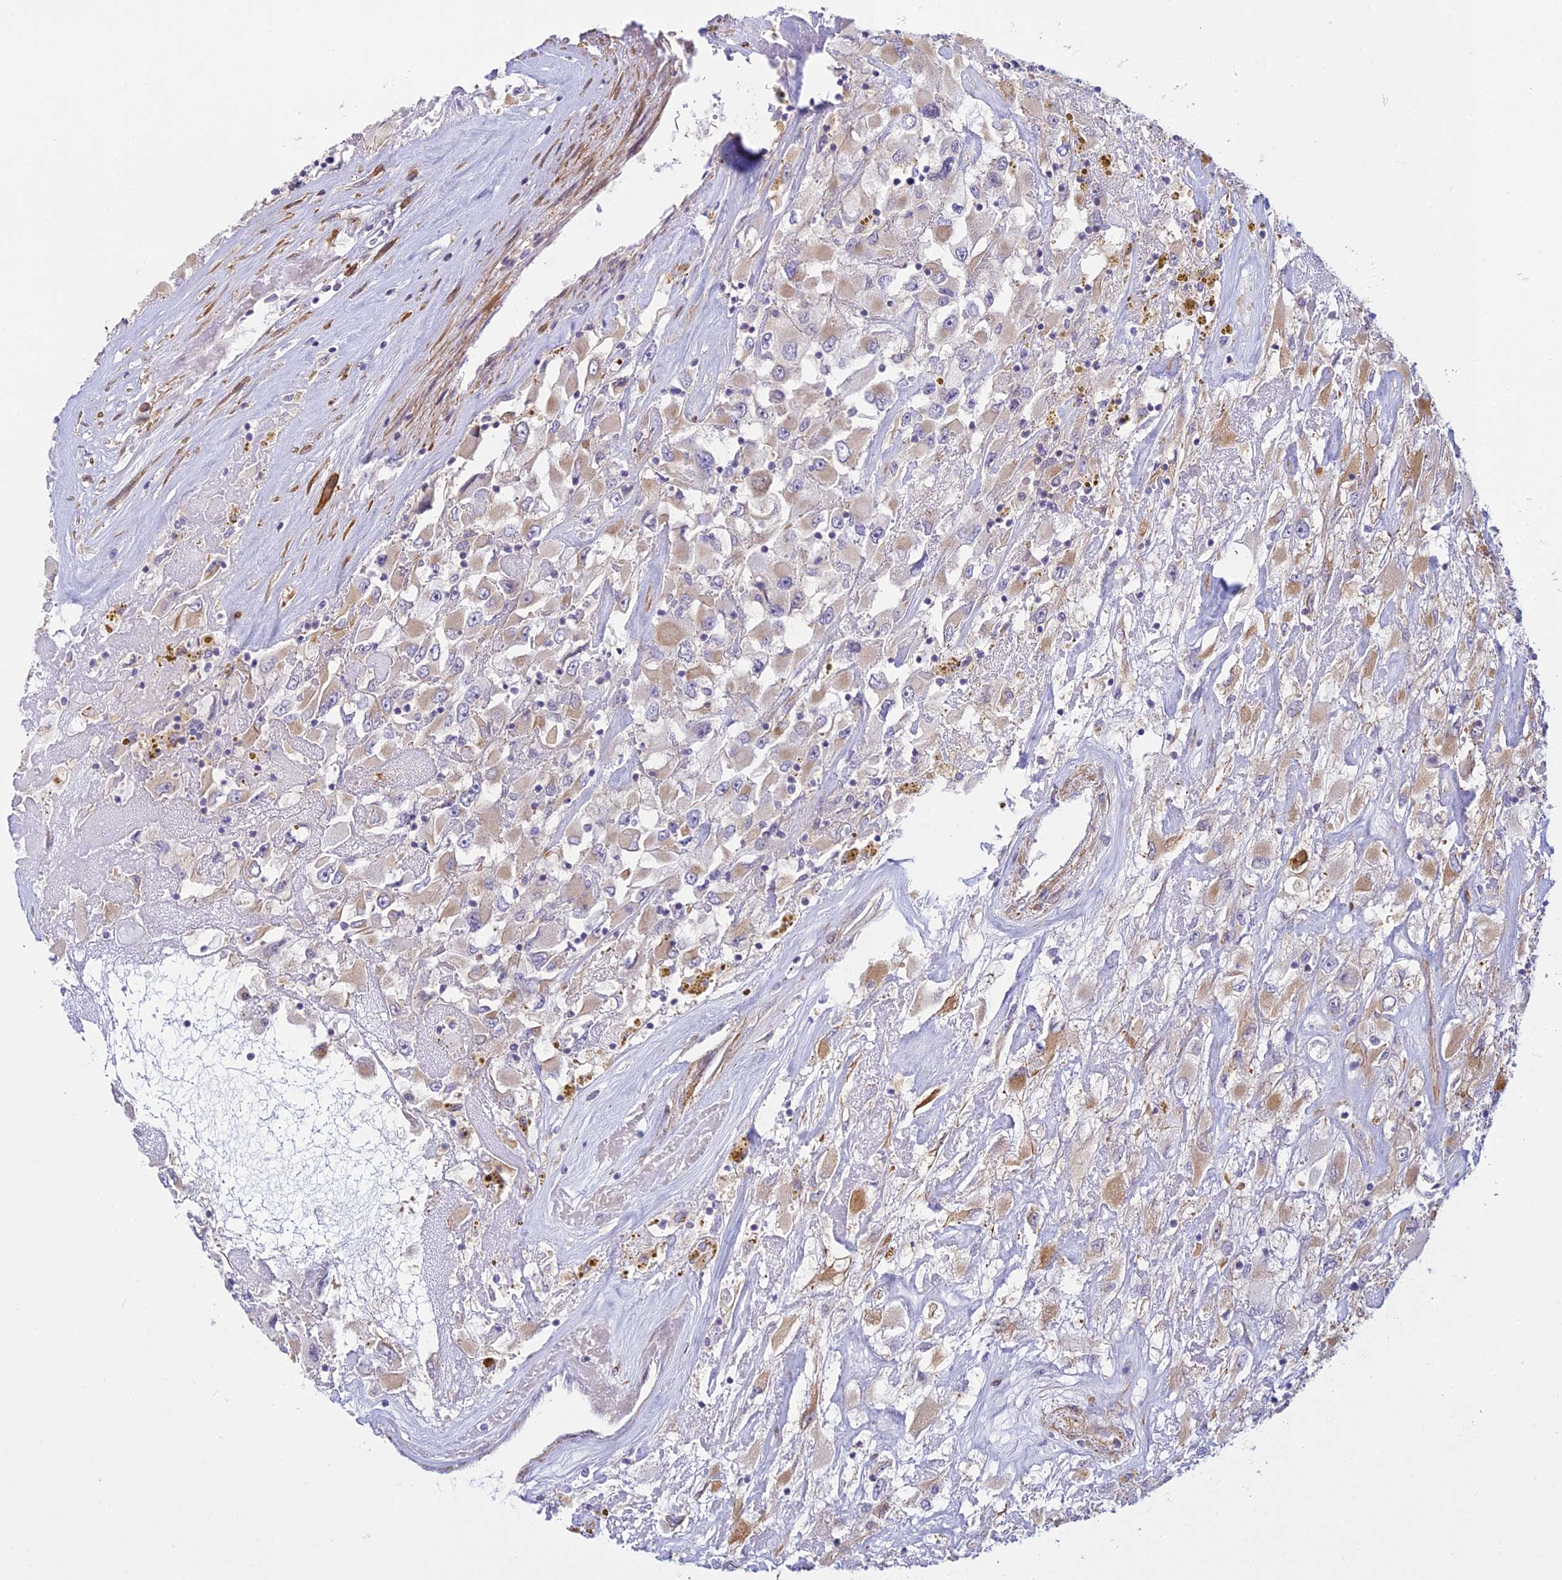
{"staining": {"intensity": "weak", "quantity": "25%-75%", "location": "cytoplasmic/membranous"}, "tissue": "renal cancer", "cell_type": "Tumor cells", "image_type": "cancer", "snomed": [{"axis": "morphology", "description": "Adenocarcinoma, NOS"}, {"axis": "topography", "description": "Kidney"}], "caption": "The histopathology image demonstrates staining of renal cancer (adenocarcinoma), revealing weak cytoplasmic/membranous protein staining (brown color) within tumor cells.", "gene": "FBXW4", "patient": {"sex": "female", "age": 52}}